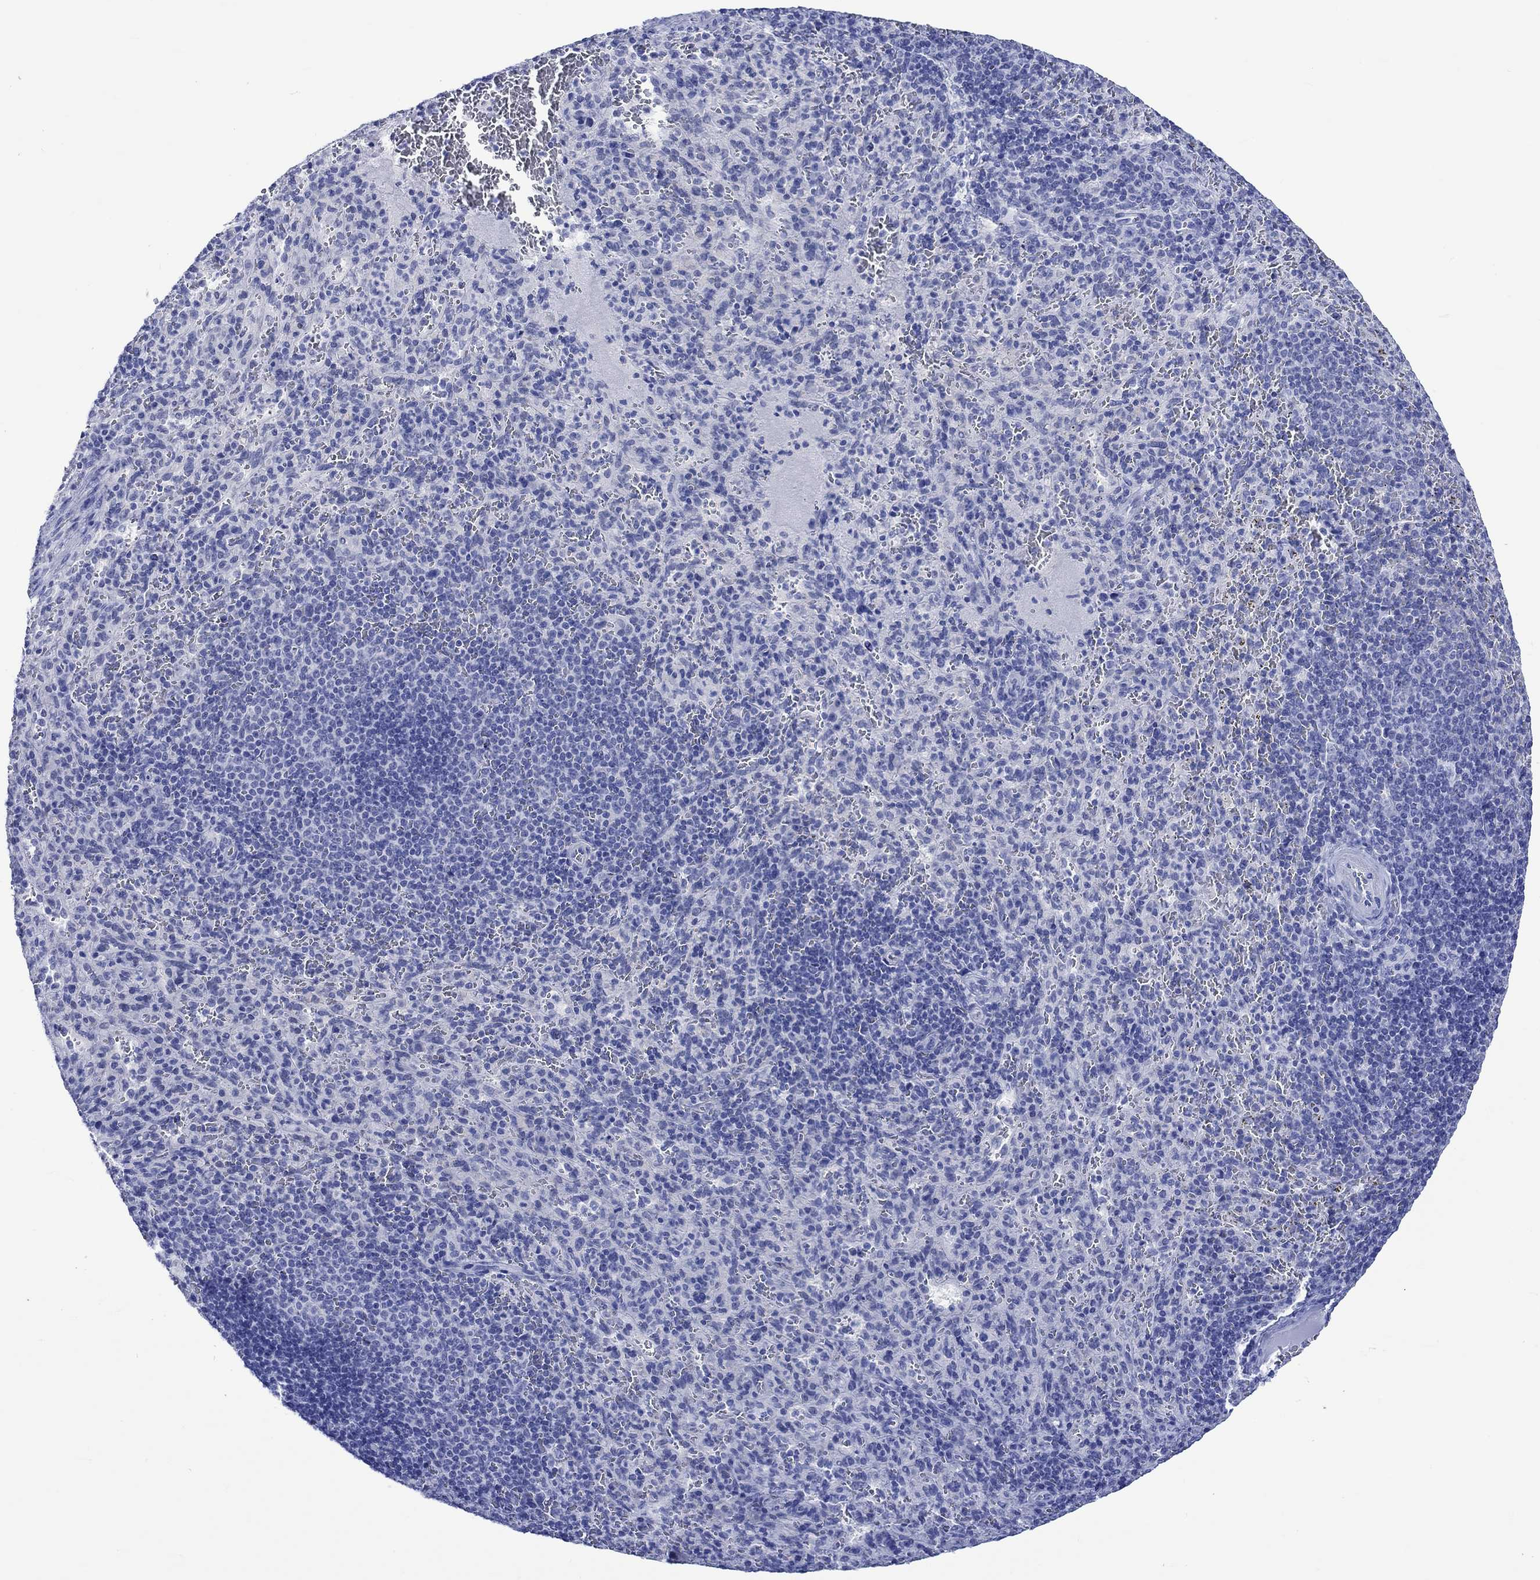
{"staining": {"intensity": "negative", "quantity": "none", "location": "none"}, "tissue": "spleen", "cell_type": "Cells in red pulp", "image_type": "normal", "snomed": [{"axis": "morphology", "description": "Normal tissue, NOS"}, {"axis": "topography", "description": "Spleen"}], "caption": "High magnification brightfield microscopy of benign spleen stained with DAB (3,3'-diaminobenzidine) (brown) and counterstained with hematoxylin (blue): cells in red pulp show no significant expression.", "gene": "KLHL33", "patient": {"sex": "male", "age": 57}}